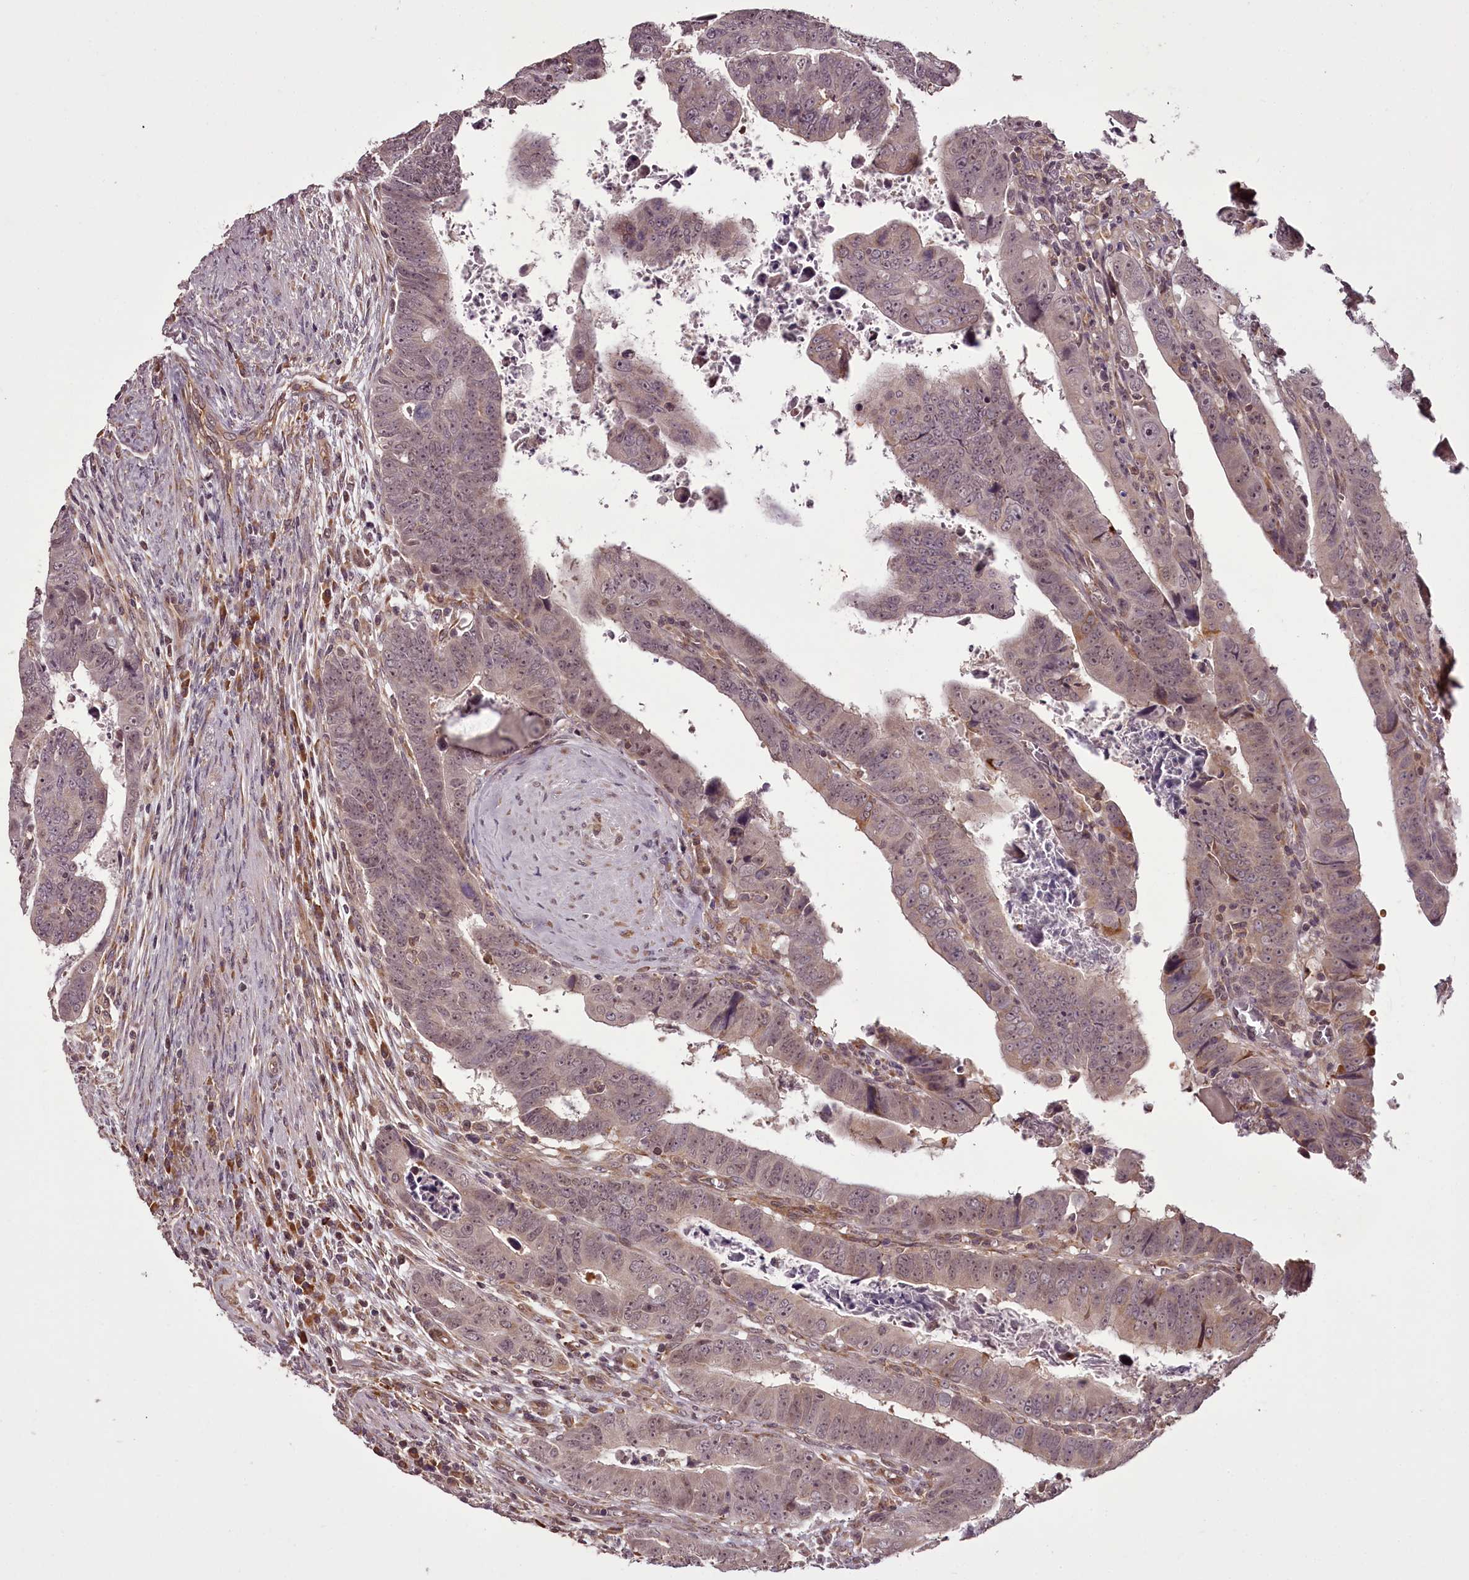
{"staining": {"intensity": "weak", "quantity": "<25%", "location": "nuclear"}, "tissue": "colorectal cancer", "cell_type": "Tumor cells", "image_type": "cancer", "snomed": [{"axis": "morphology", "description": "Normal tissue, NOS"}, {"axis": "morphology", "description": "Adenocarcinoma, NOS"}, {"axis": "topography", "description": "Rectum"}], "caption": "High power microscopy micrograph of an immunohistochemistry (IHC) histopathology image of colorectal cancer, revealing no significant staining in tumor cells.", "gene": "CCDC92", "patient": {"sex": "female", "age": 65}}